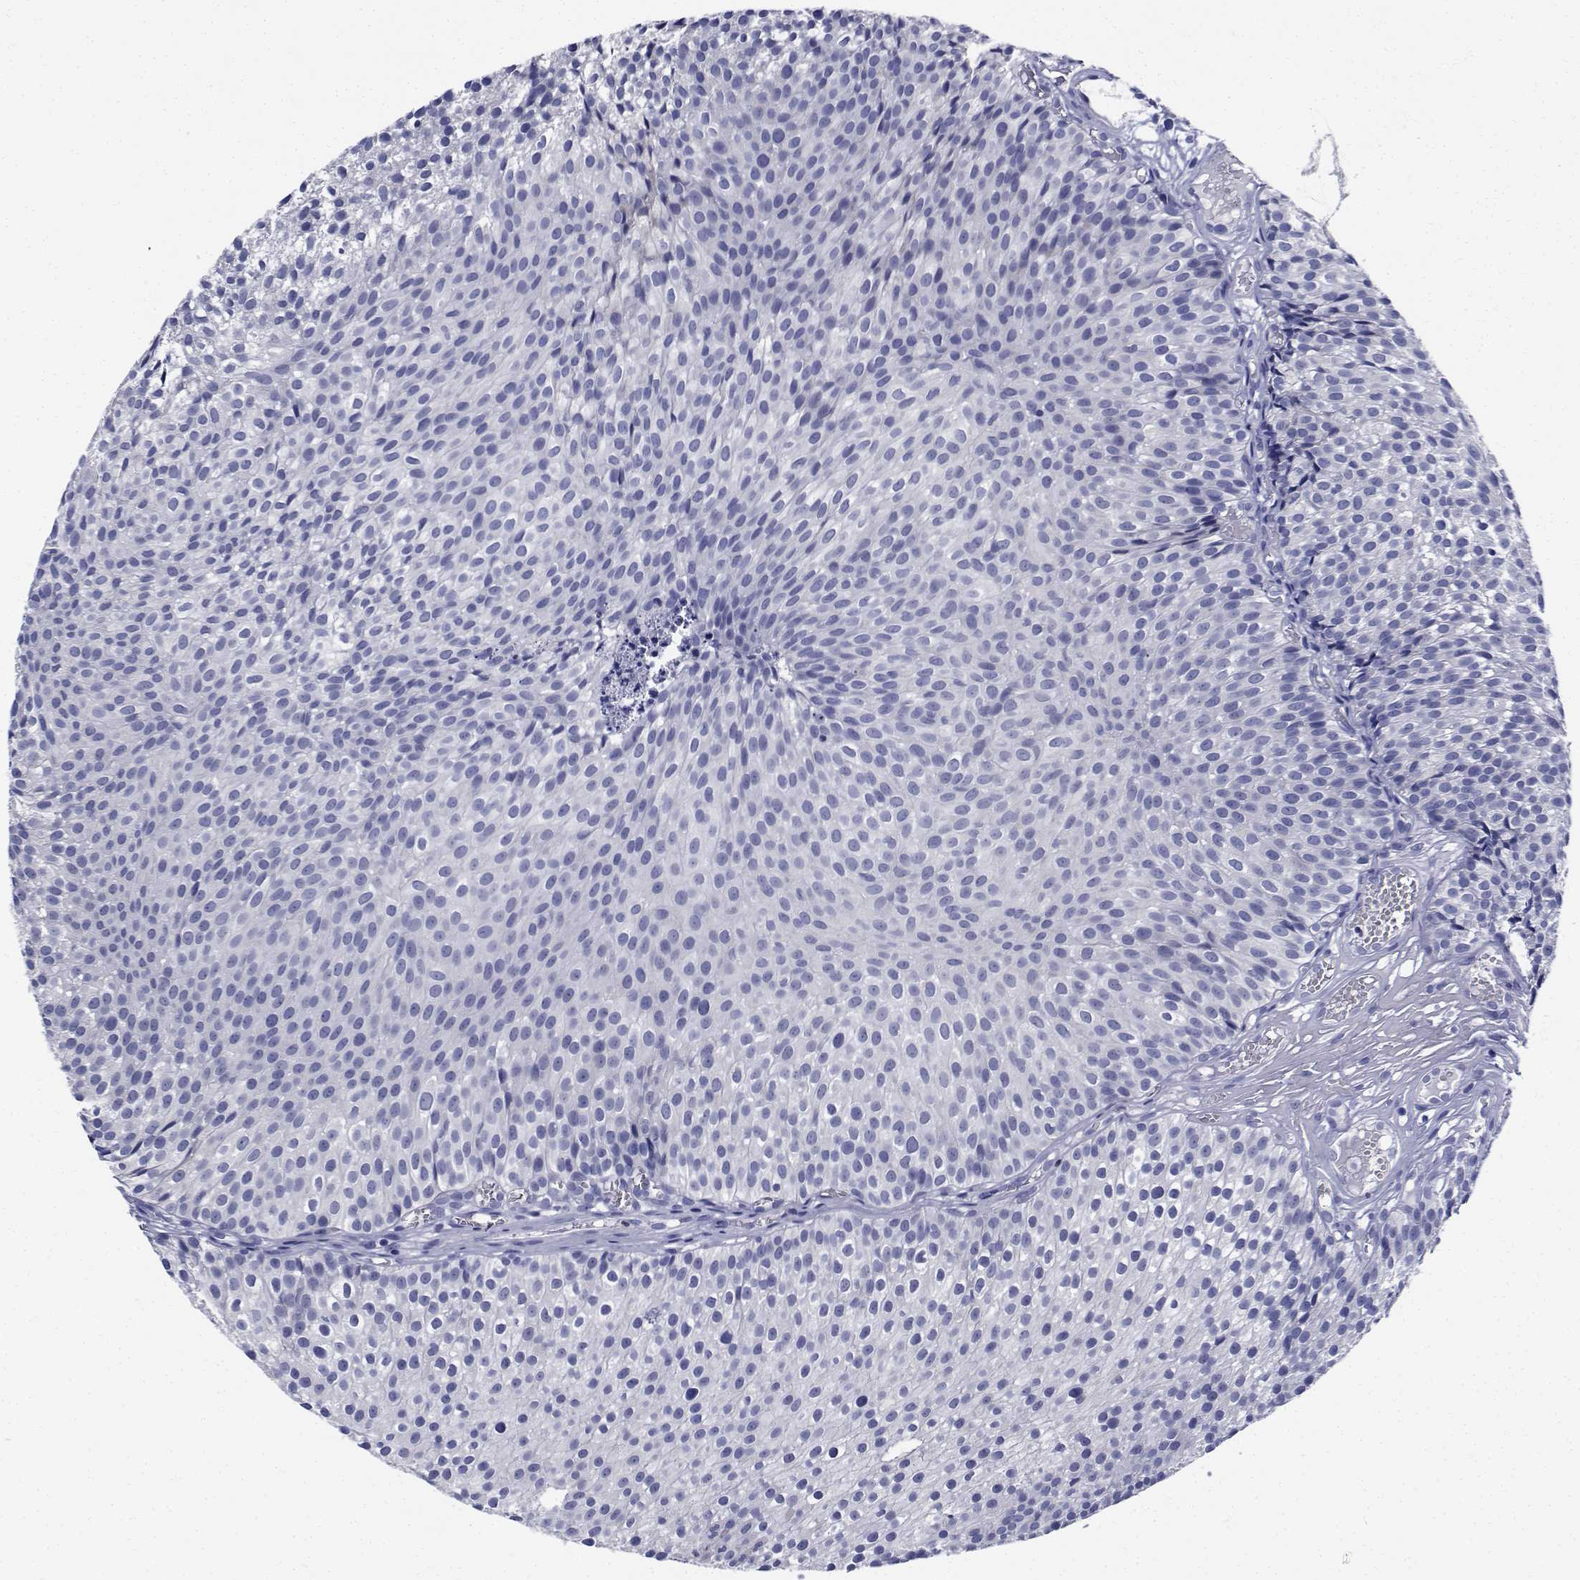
{"staining": {"intensity": "negative", "quantity": "none", "location": "none"}, "tissue": "urothelial cancer", "cell_type": "Tumor cells", "image_type": "cancer", "snomed": [{"axis": "morphology", "description": "Urothelial carcinoma, Low grade"}, {"axis": "topography", "description": "Urinary bladder"}], "caption": "Low-grade urothelial carcinoma stained for a protein using immunohistochemistry (IHC) displays no expression tumor cells.", "gene": "PLXNA4", "patient": {"sex": "male", "age": 63}}